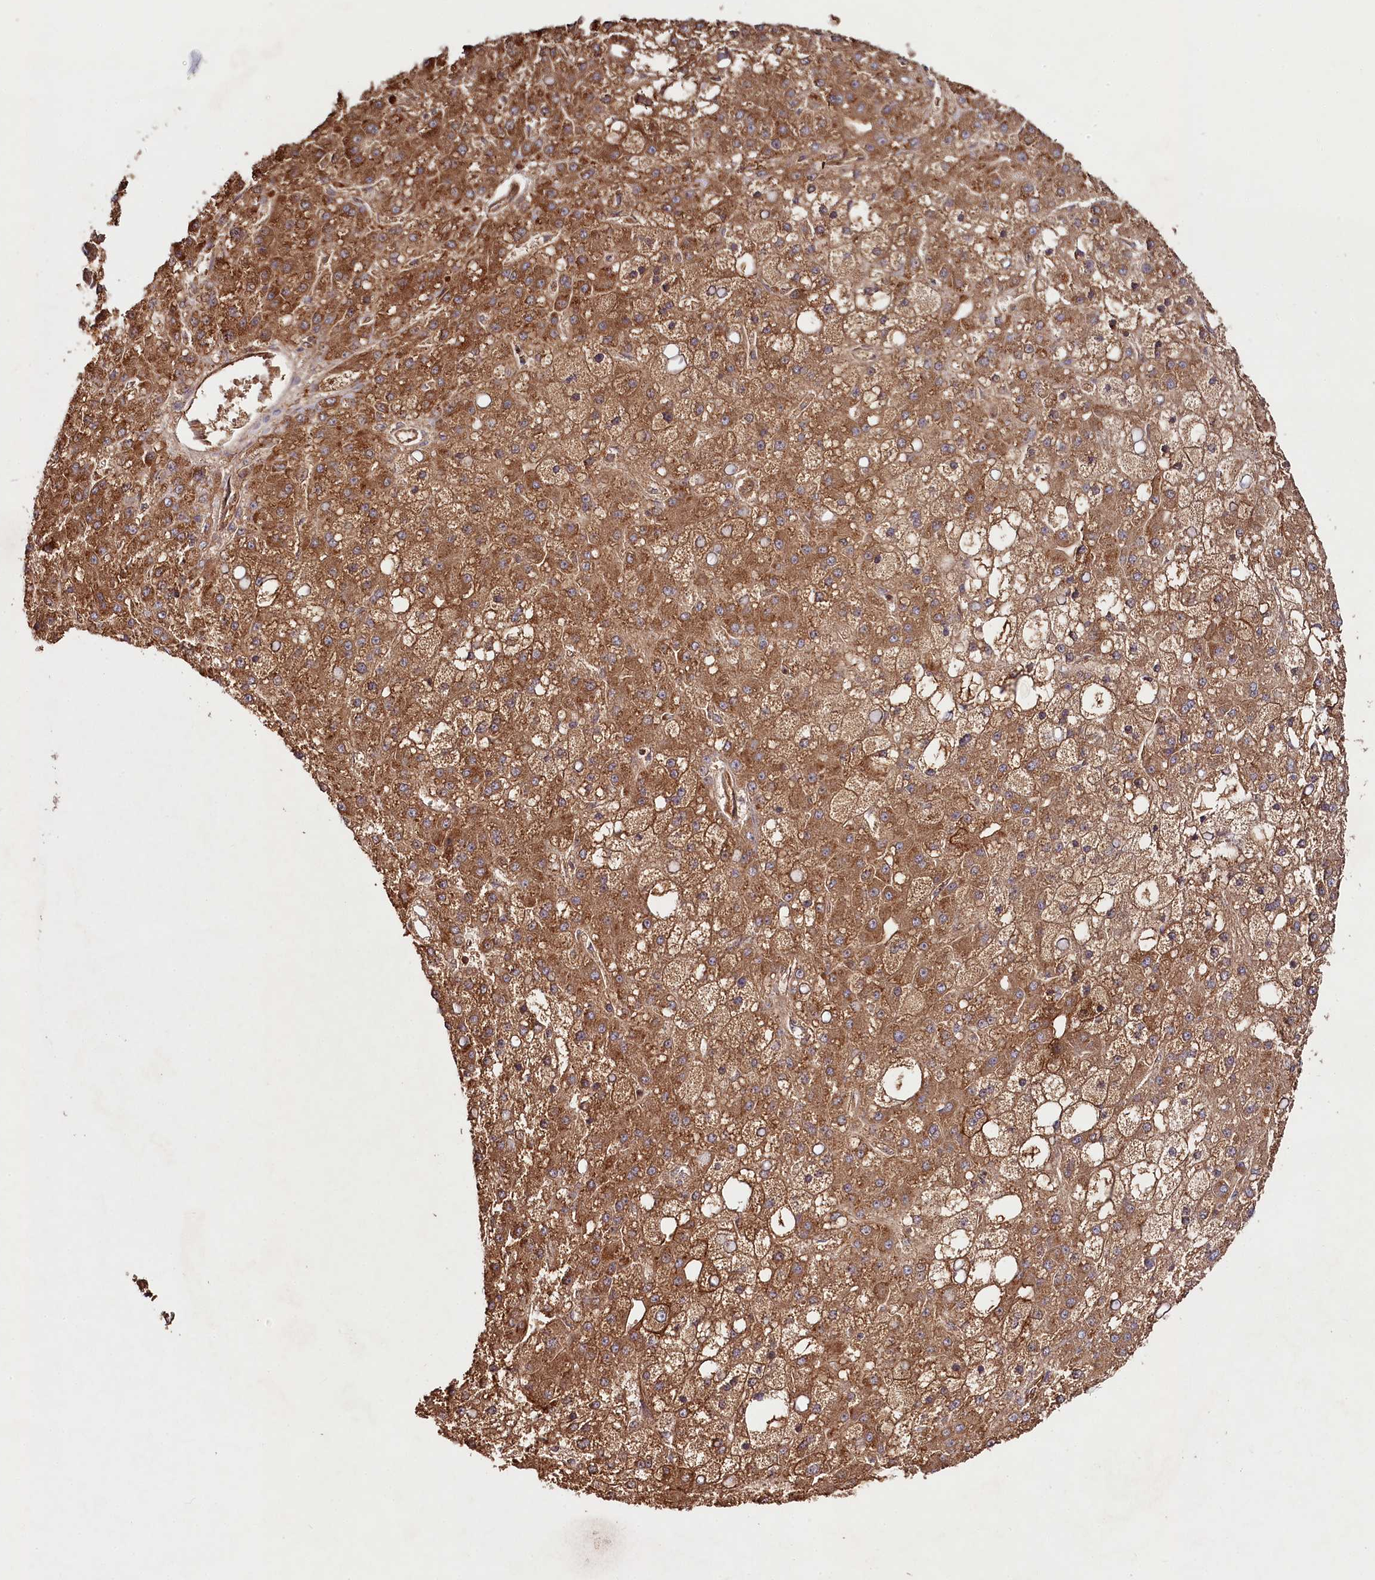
{"staining": {"intensity": "strong", "quantity": ">75%", "location": "cytoplasmic/membranous"}, "tissue": "liver cancer", "cell_type": "Tumor cells", "image_type": "cancer", "snomed": [{"axis": "morphology", "description": "Carcinoma, Hepatocellular, NOS"}, {"axis": "topography", "description": "Liver"}], "caption": "Tumor cells exhibit strong cytoplasmic/membranous staining in about >75% of cells in liver cancer.", "gene": "RBP5", "patient": {"sex": "male", "age": 67}}